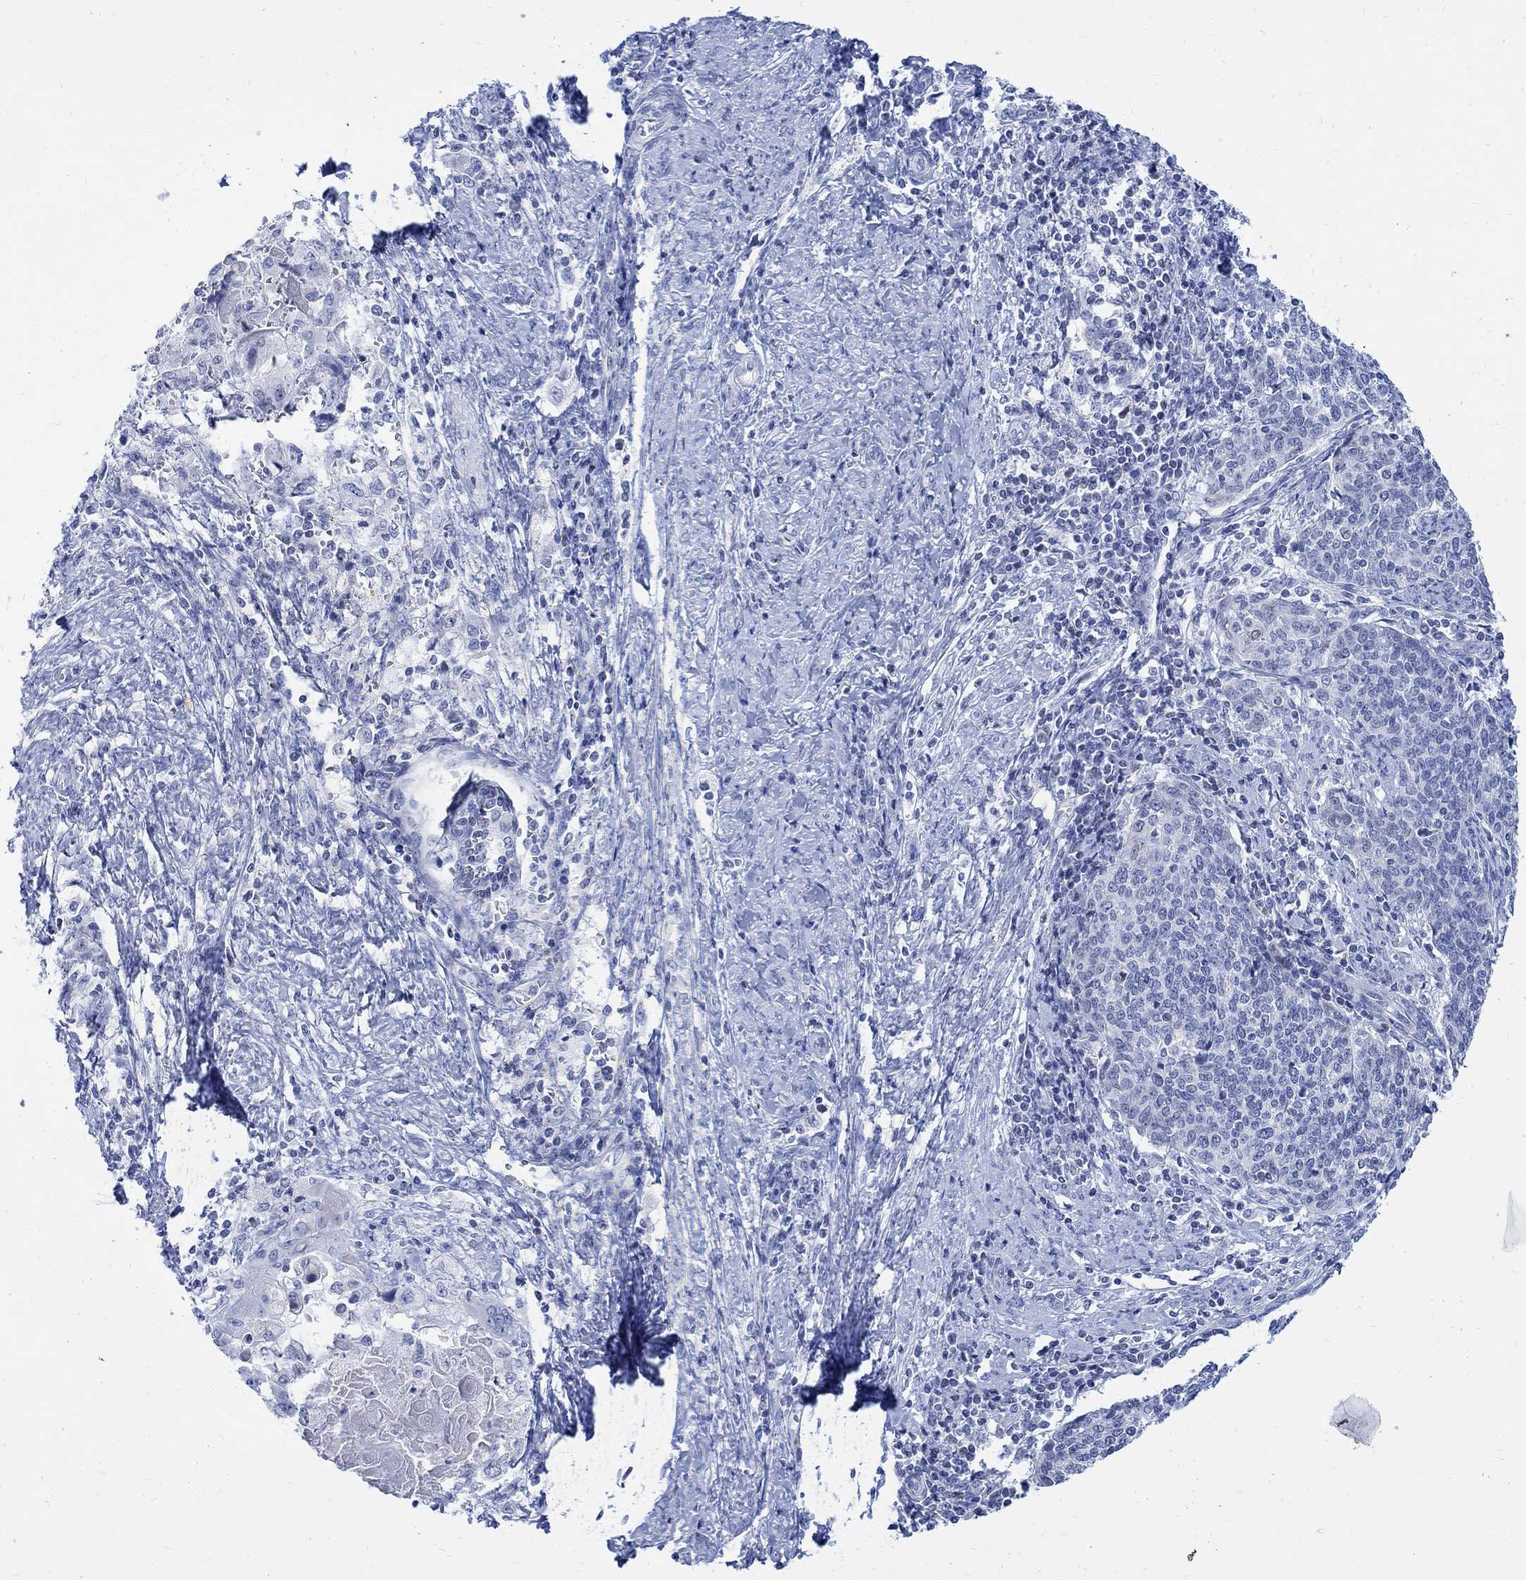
{"staining": {"intensity": "negative", "quantity": "none", "location": "none"}, "tissue": "cervical cancer", "cell_type": "Tumor cells", "image_type": "cancer", "snomed": [{"axis": "morphology", "description": "Squamous cell carcinoma, NOS"}, {"axis": "topography", "description": "Cervix"}], "caption": "Human cervical cancer (squamous cell carcinoma) stained for a protein using immunohistochemistry (IHC) reveals no staining in tumor cells.", "gene": "CPLX2", "patient": {"sex": "female", "age": 39}}